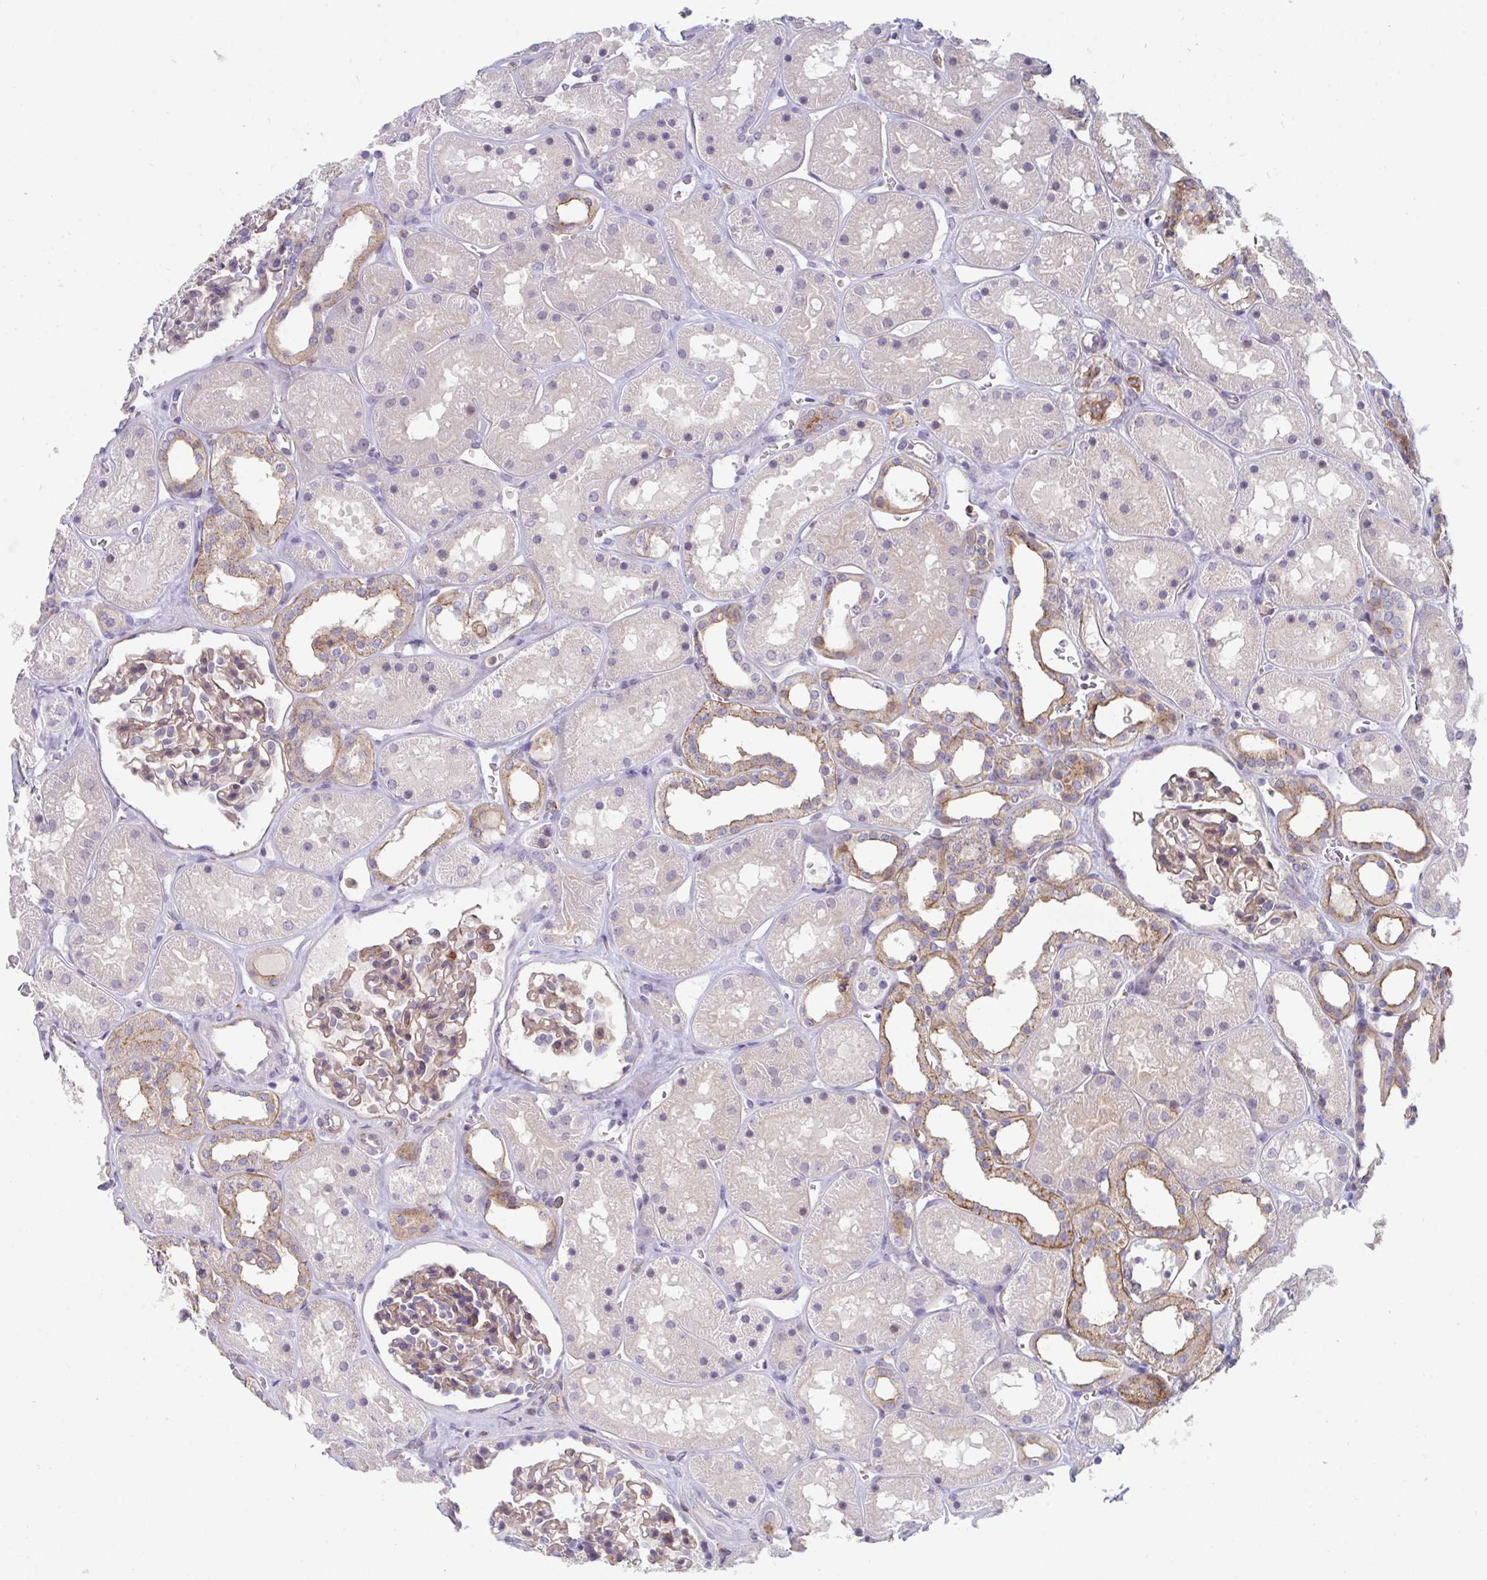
{"staining": {"intensity": "weak", "quantity": "25%-75%", "location": "cytoplasmic/membranous"}, "tissue": "kidney", "cell_type": "Cells in glomeruli", "image_type": "normal", "snomed": [{"axis": "morphology", "description": "Normal tissue, NOS"}, {"axis": "topography", "description": "Kidney"}], "caption": "Immunohistochemistry image of benign kidney: human kidney stained using immunohistochemistry demonstrates low levels of weak protein expression localized specifically in the cytoplasmic/membranous of cells in glomeruli, appearing as a cytoplasmic/membranous brown color.", "gene": "DISP2", "patient": {"sex": "female", "age": 41}}